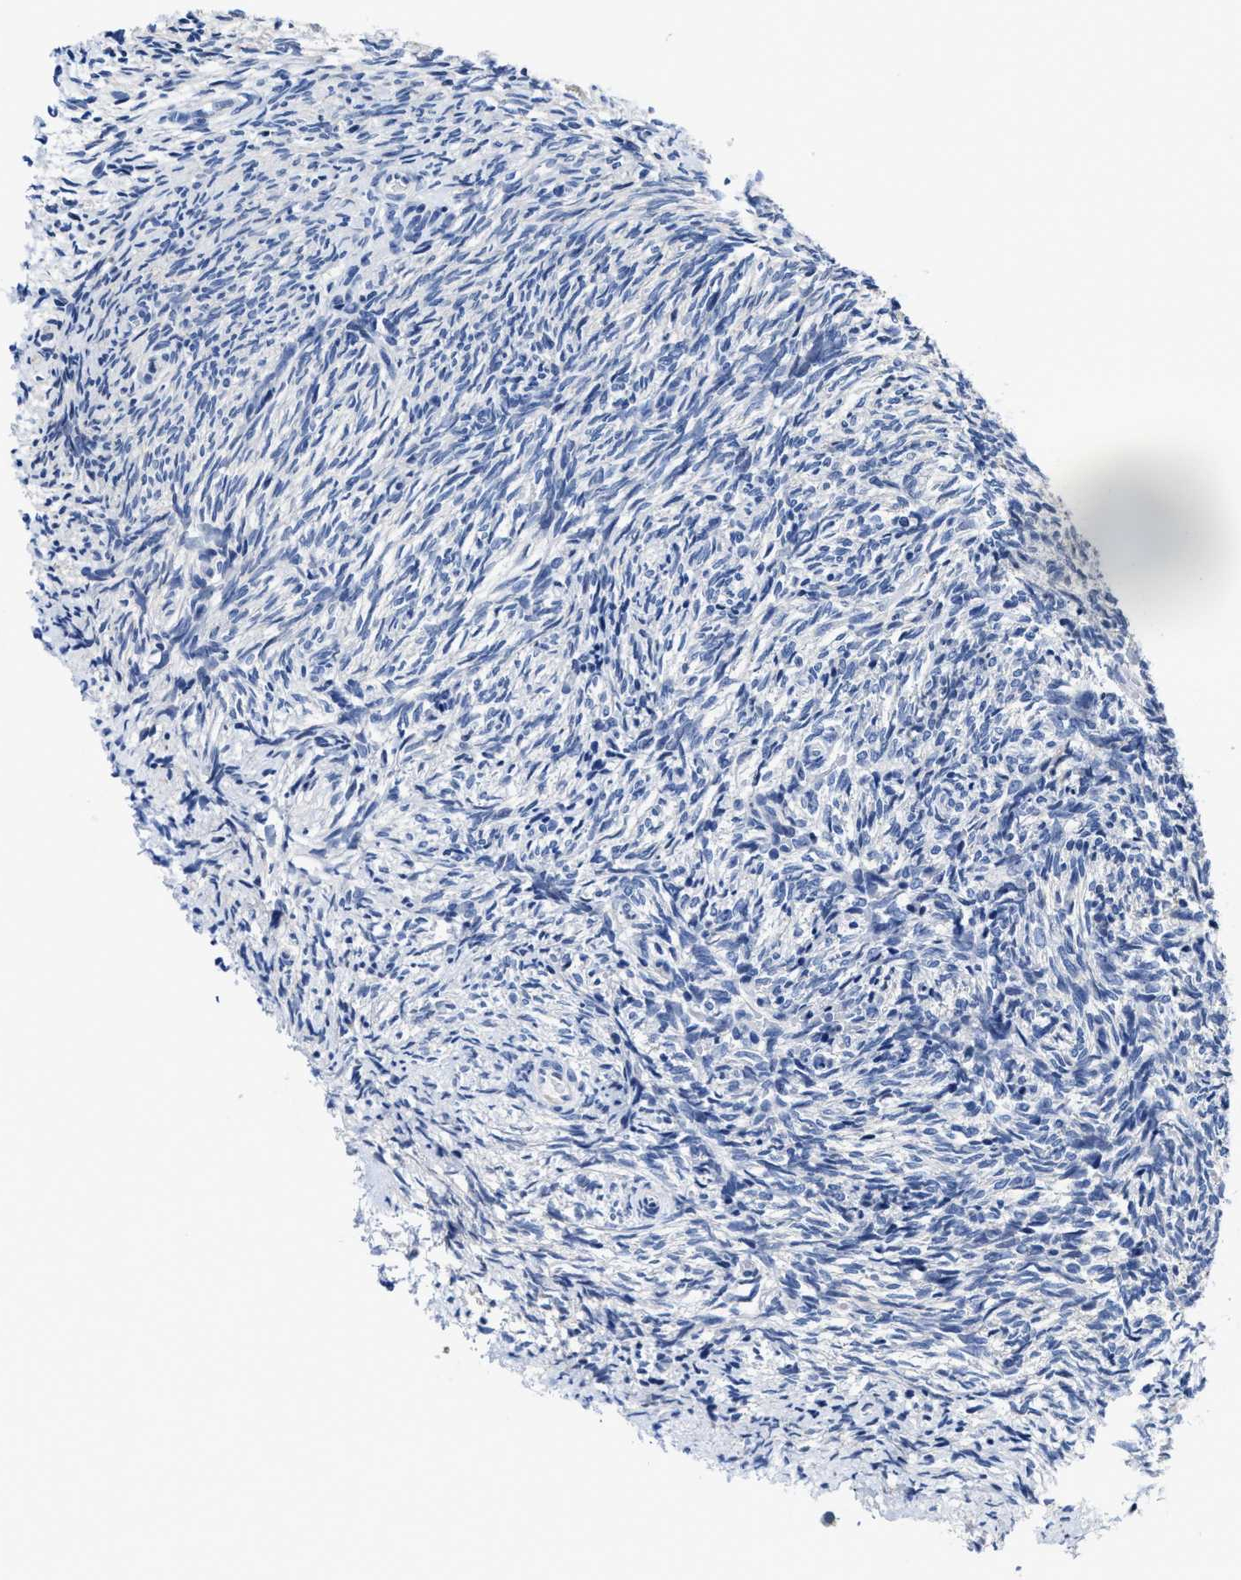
{"staining": {"intensity": "negative", "quantity": "none", "location": "none"}, "tissue": "ovary", "cell_type": "Ovarian stroma cells", "image_type": "normal", "snomed": [{"axis": "morphology", "description": "Normal tissue, NOS"}, {"axis": "topography", "description": "Ovary"}], "caption": "Immunohistochemical staining of benign ovary displays no significant positivity in ovarian stroma cells.", "gene": "HOOK1", "patient": {"sex": "female", "age": 41}}